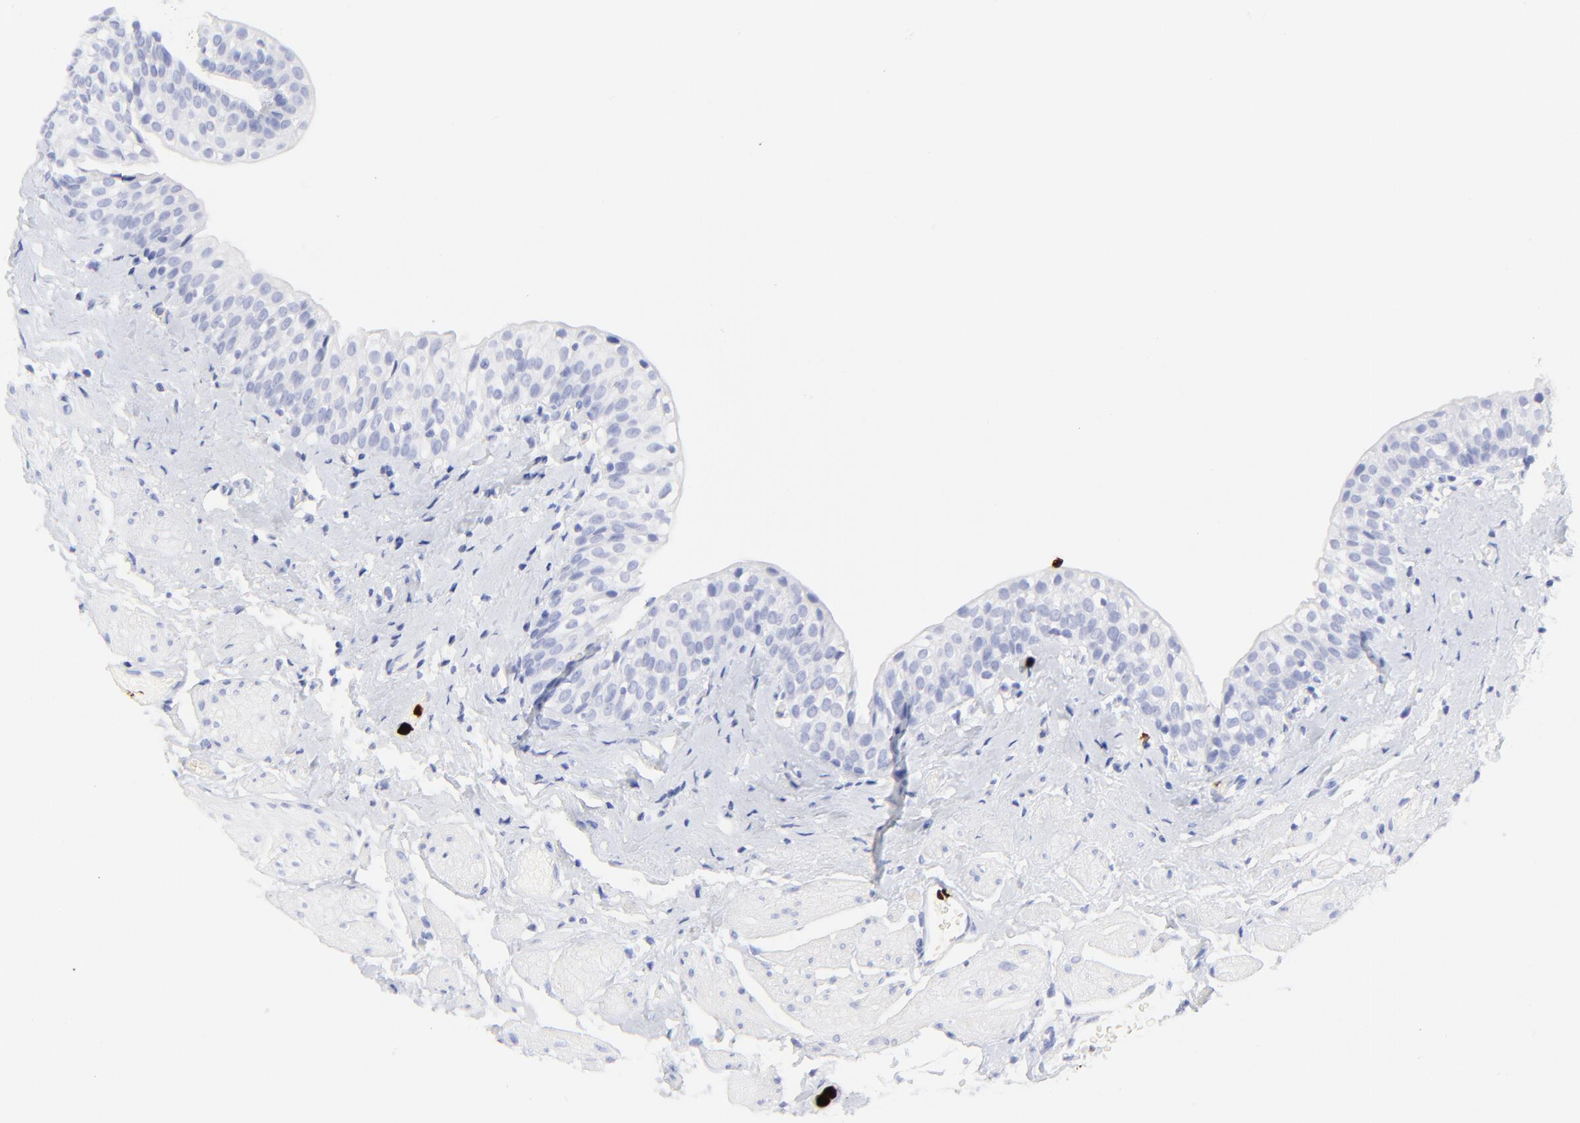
{"staining": {"intensity": "negative", "quantity": "none", "location": "none"}, "tissue": "urinary bladder", "cell_type": "Urothelial cells", "image_type": "normal", "snomed": [{"axis": "morphology", "description": "Normal tissue, NOS"}, {"axis": "topography", "description": "Urinary bladder"}], "caption": "The histopathology image exhibits no staining of urothelial cells in benign urinary bladder.", "gene": "S100A12", "patient": {"sex": "male", "age": 59}}